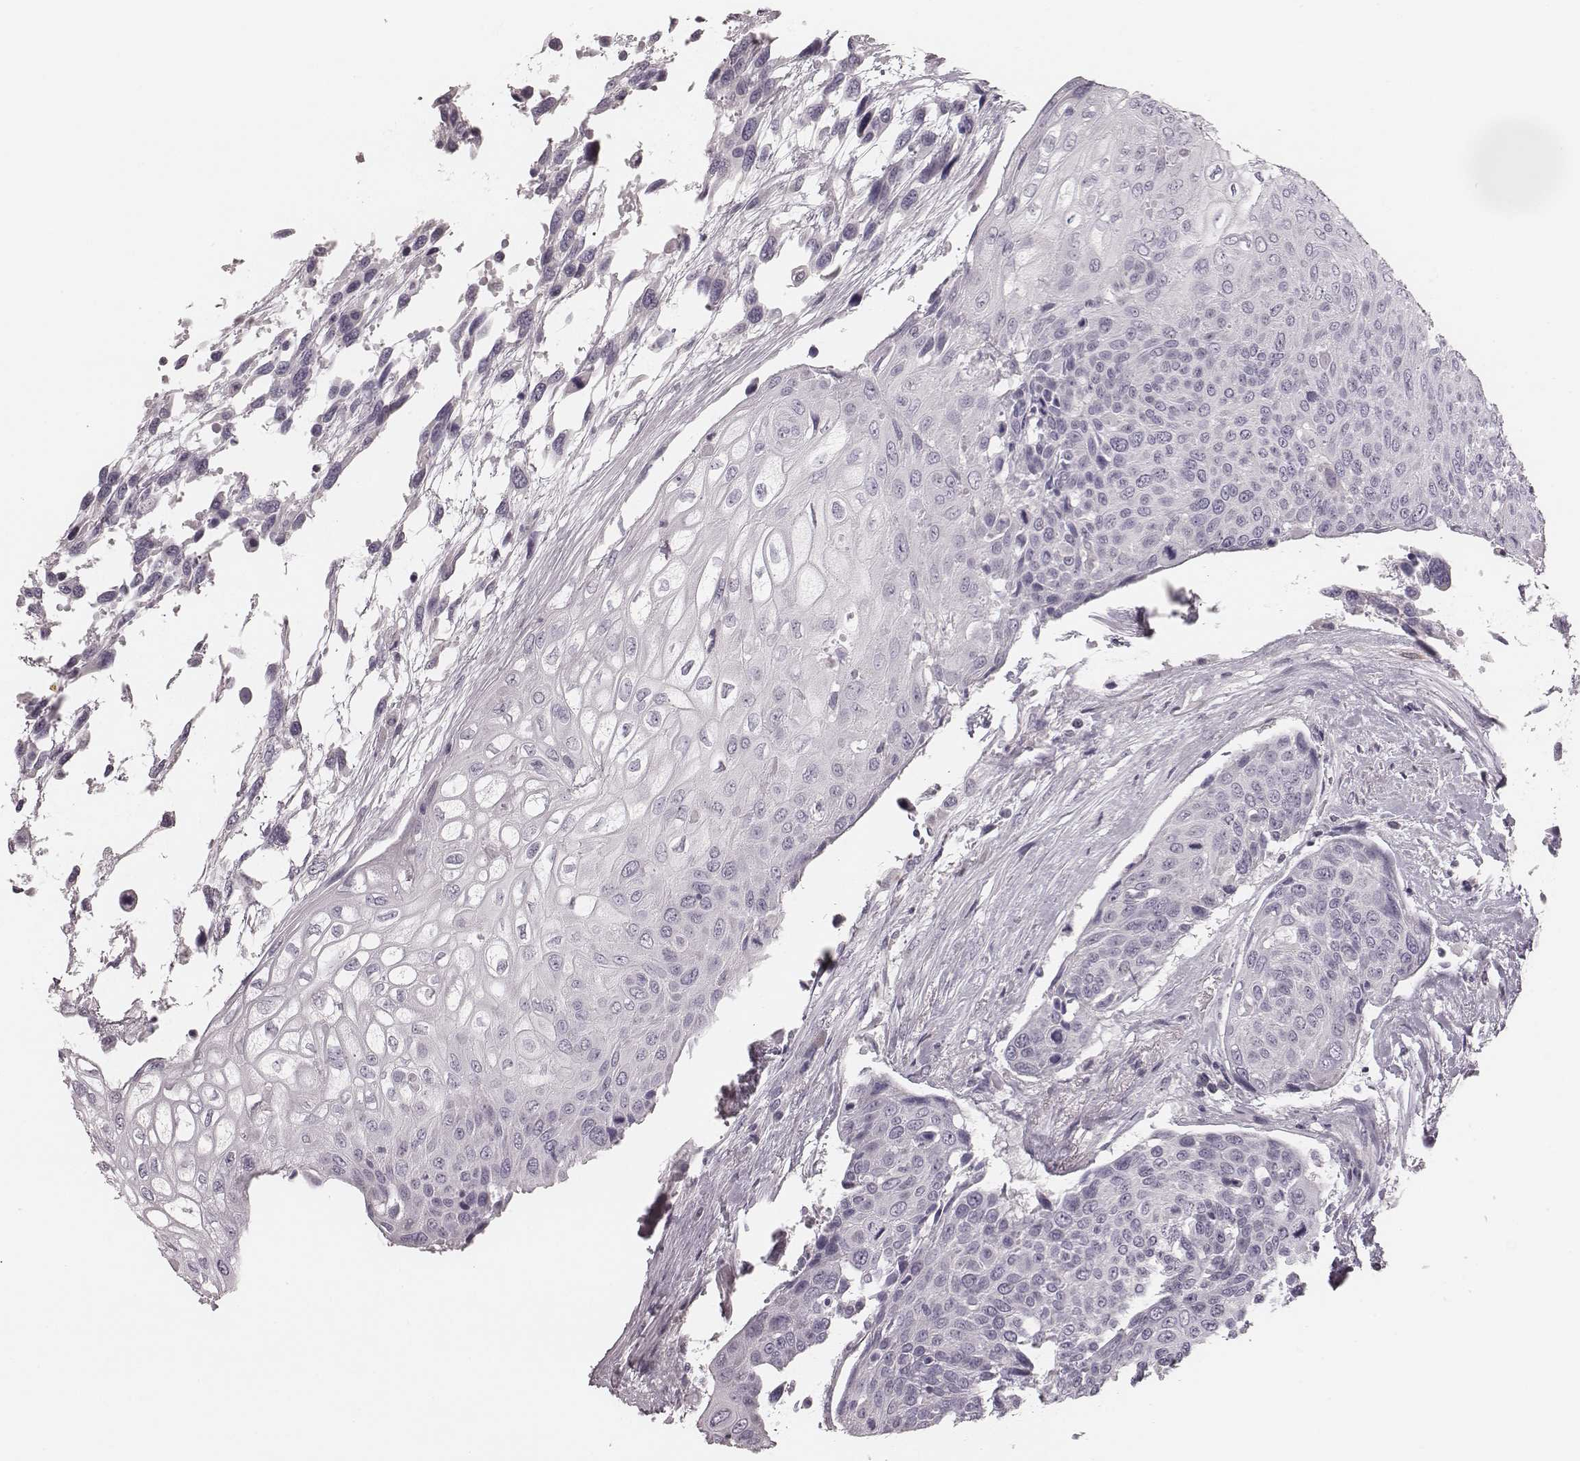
{"staining": {"intensity": "negative", "quantity": "none", "location": "none"}, "tissue": "urothelial cancer", "cell_type": "Tumor cells", "image_type": "cancer", "snomed": [{"axis": "morphology", "description": "Urothelial carcinoma, High grade"}, {"axis": "topography", "description": "Urinary bladder"}], "caption": "A high-resolution photomicrograph shows immunohistochemistry staining of urothelial cancer, which exhibits no significant staining in tumor cells.", "gene": "SPA17", "patient": {"sex": "female", "age": 70}}